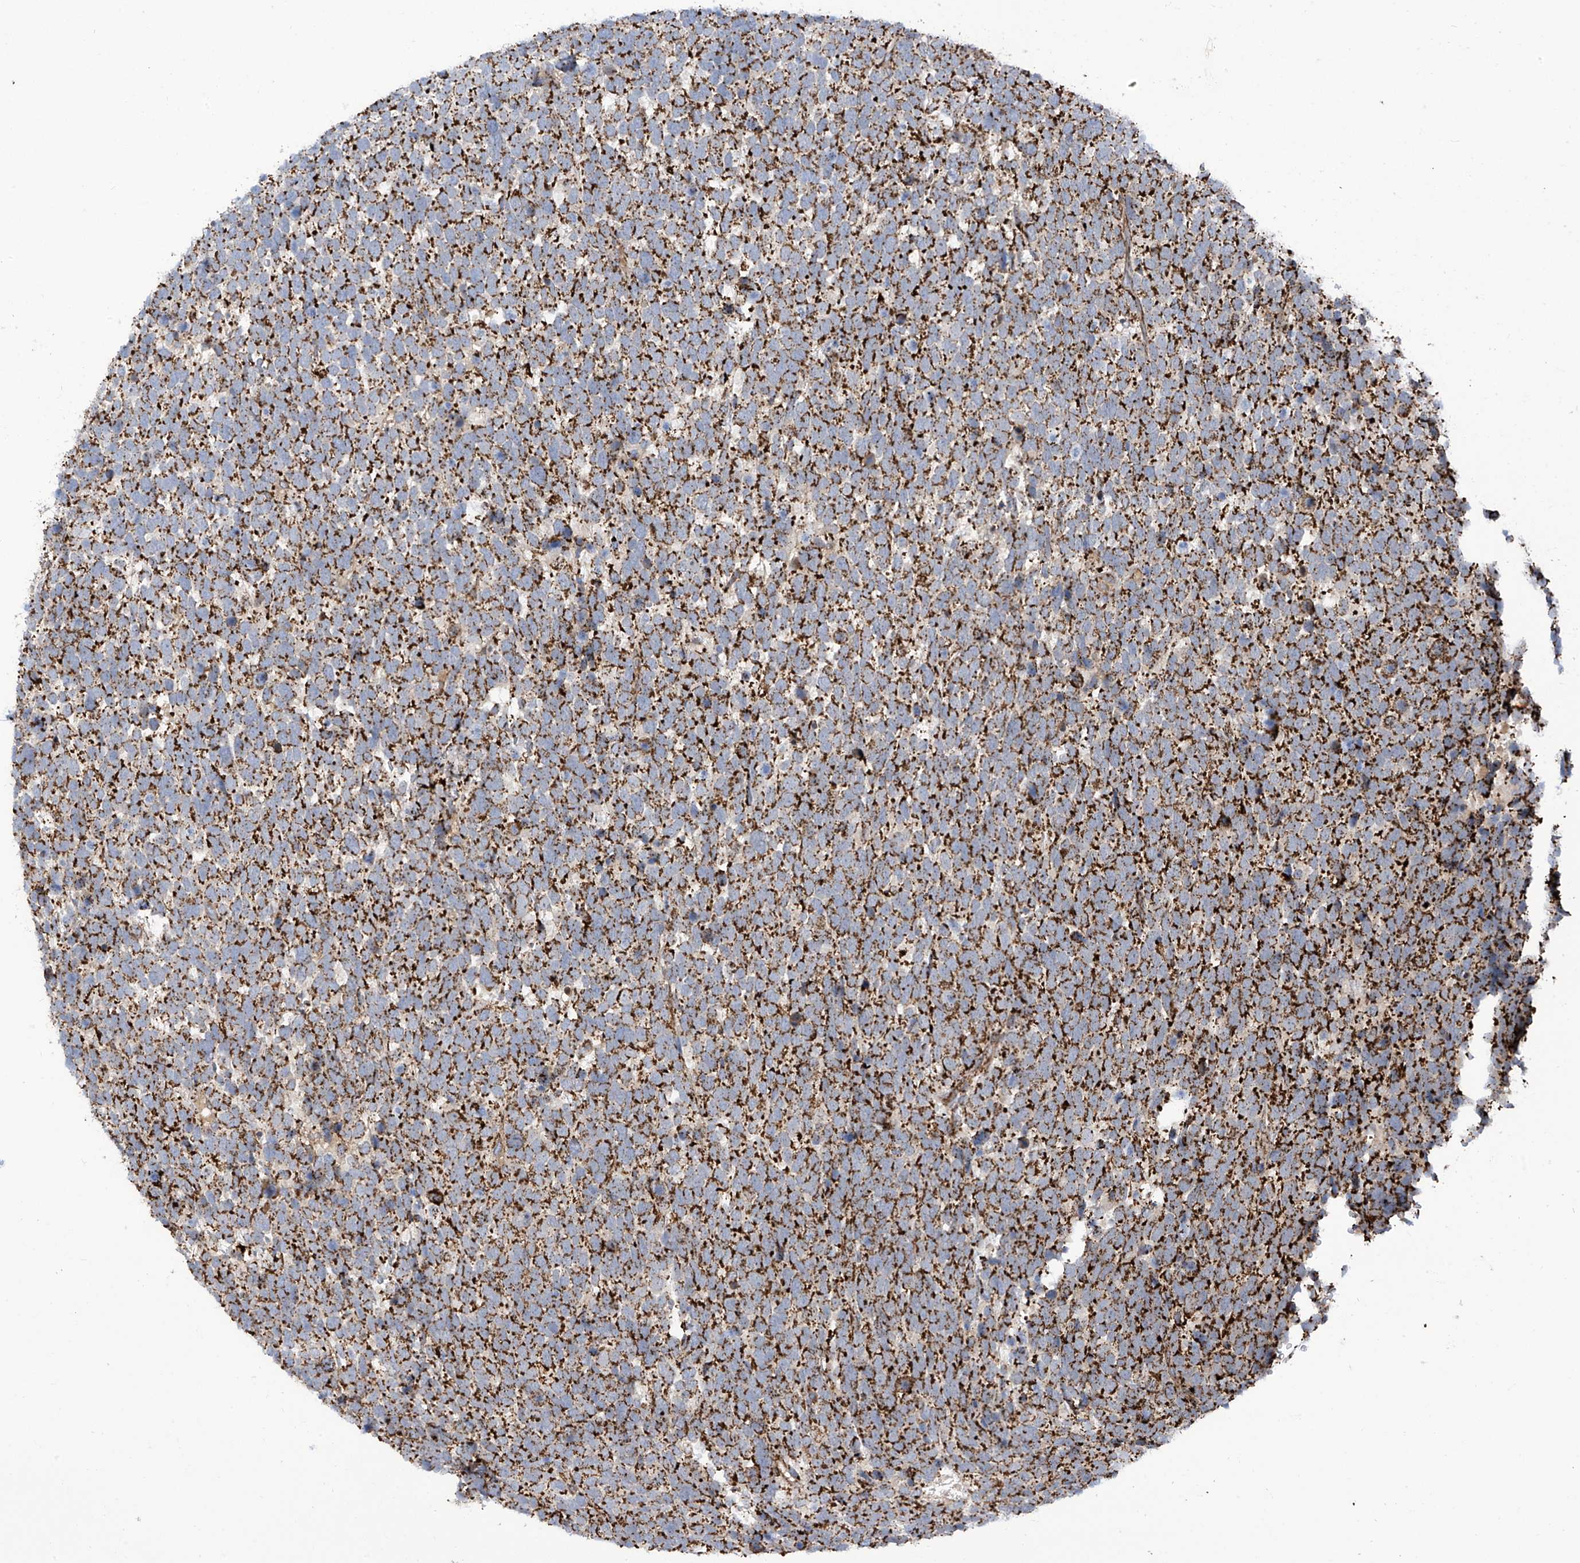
{"staining": {"intensity": "strong", "quantity": ">75%", "location": "cytoplasmic/membranous"}, "tissue": "urothelial cancer", "cell_type": "Tumor cells", "image_type": "cancer", "snomed": [{"axis": "morphology", "description": "Urothelial carcinoma, High grade"}, {"axis": "topography", "description": "Urinary bladder"}], "caption": "The immunohistochemical stain shows strong cytoplasmic/membranous positivity in tumor cells of urothelial cancer tissue. The protein is shown in brown color, while the nuclei are stained blue.", "gene": "COX10", "patient": {"sex": "female", "age": 82}}